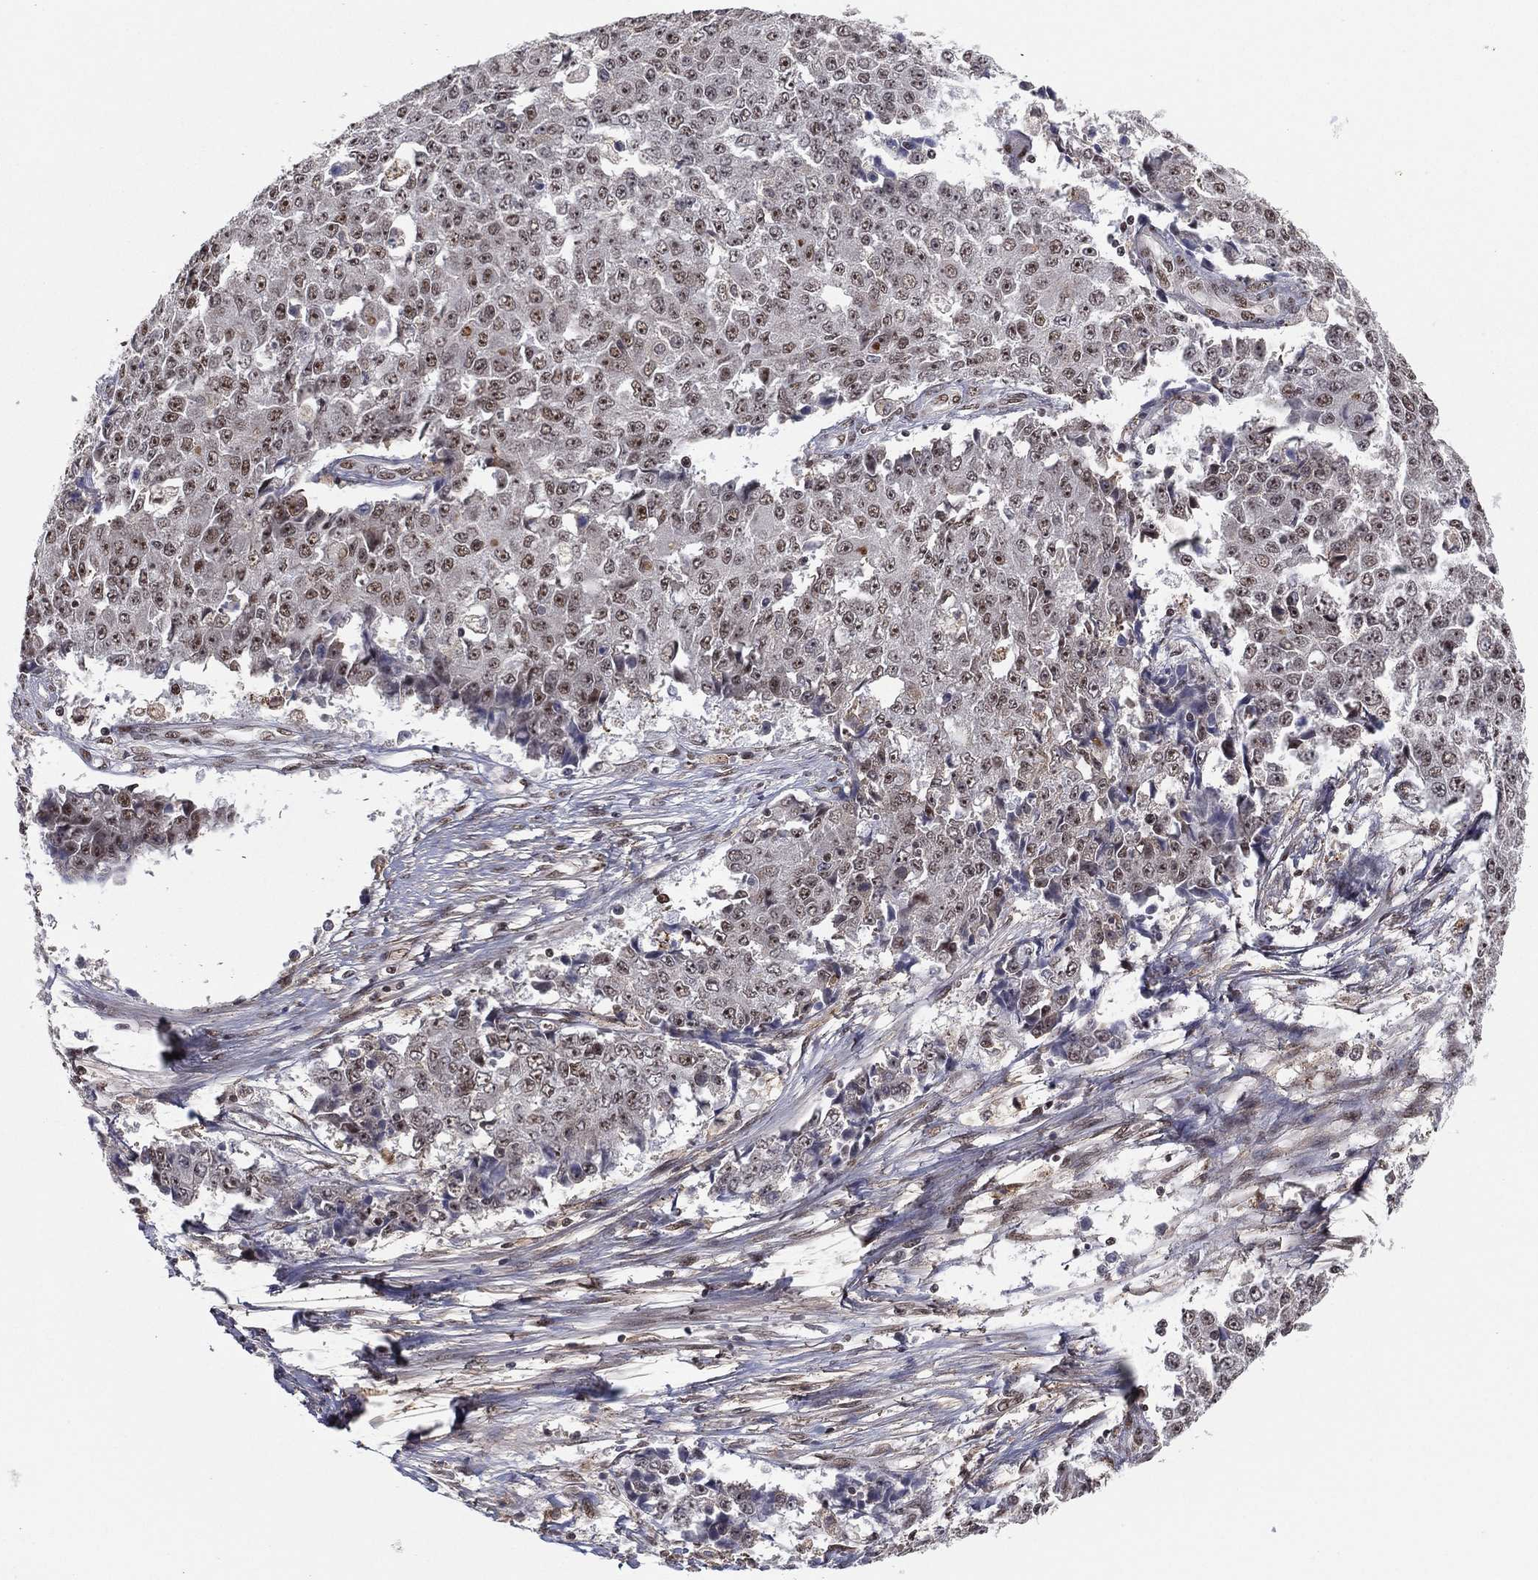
{"staining": {"intensity": "moderate", "quantity": "25%-75%", "location": "nuclear"}, "tissue": "ovarian cancer", "cell_type": "Tumor cells", "image_type": "cancer", "snomed": [{"axis": "morphology", "description": "Carcinoma, endometroid"}, {"axis": "topography", "description": "Ovary"}], "caption": "There is medium levels of moderate nuclear positivity in tumor cells of ovarian endometroid carcinoma, as demonstrated by immunohistochemical staining (brown color).", "gene": "GPALPP1", "patient": {"sex": "female", "age": 42}}